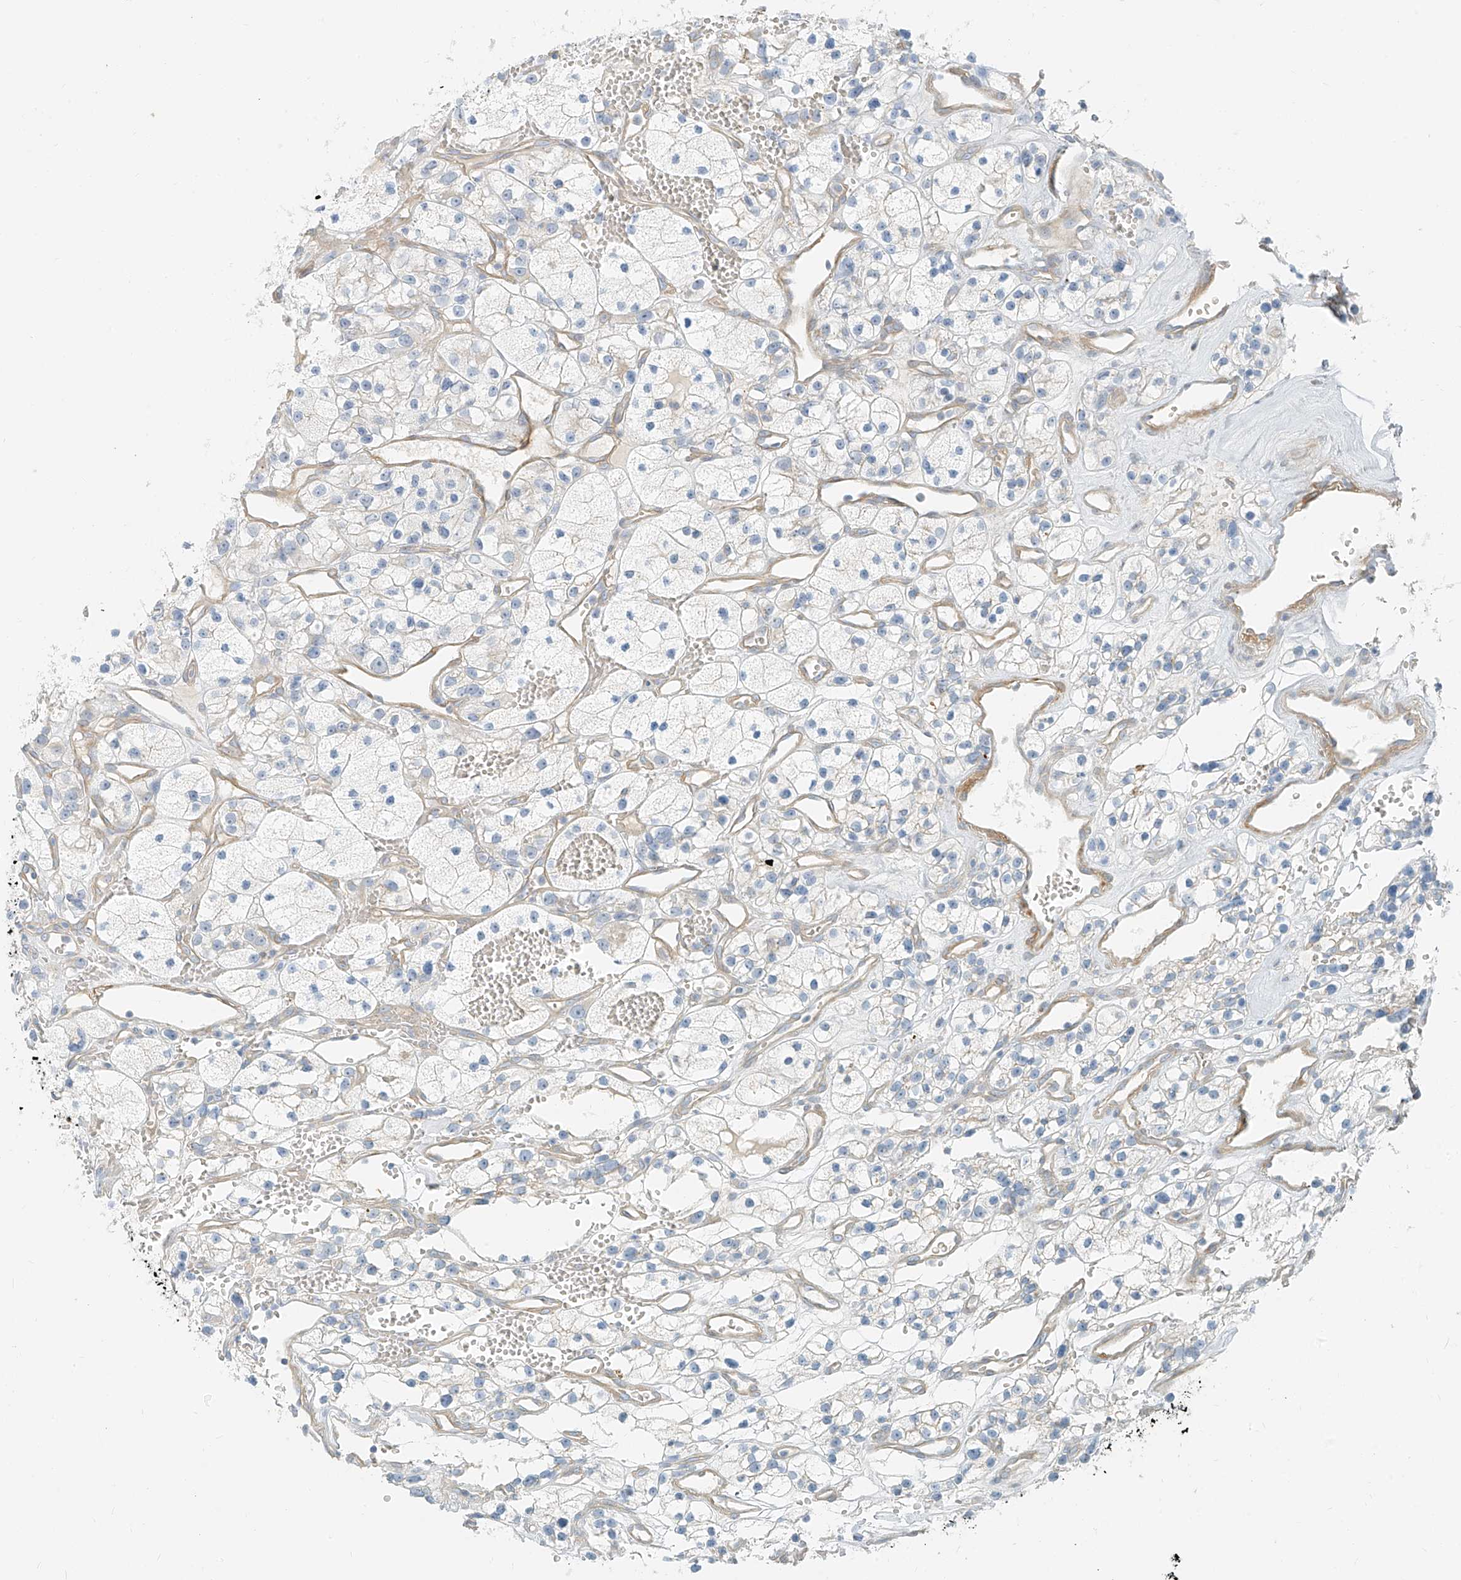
{"staining": {"intensity": "negative", "quantity": "none", "location": "none"}, "tissue": "renal cancer", "cell_type": "Tumor cells", "image_type": "cancer", "snomed": [{"axis": "morphology", "description": "Adenocarcinoma, NOS"}, {"axis": "topography", "description": "Kidney"}], "caption": "Immunohistochemistry (IHC) micrograph of neoplastic tissue: renal adenocarcinoma stained with DAB reveals no significant protein expression in tumor cells.", "gene": "SMCP", "patient": {"sex": "female", "age": 57}}